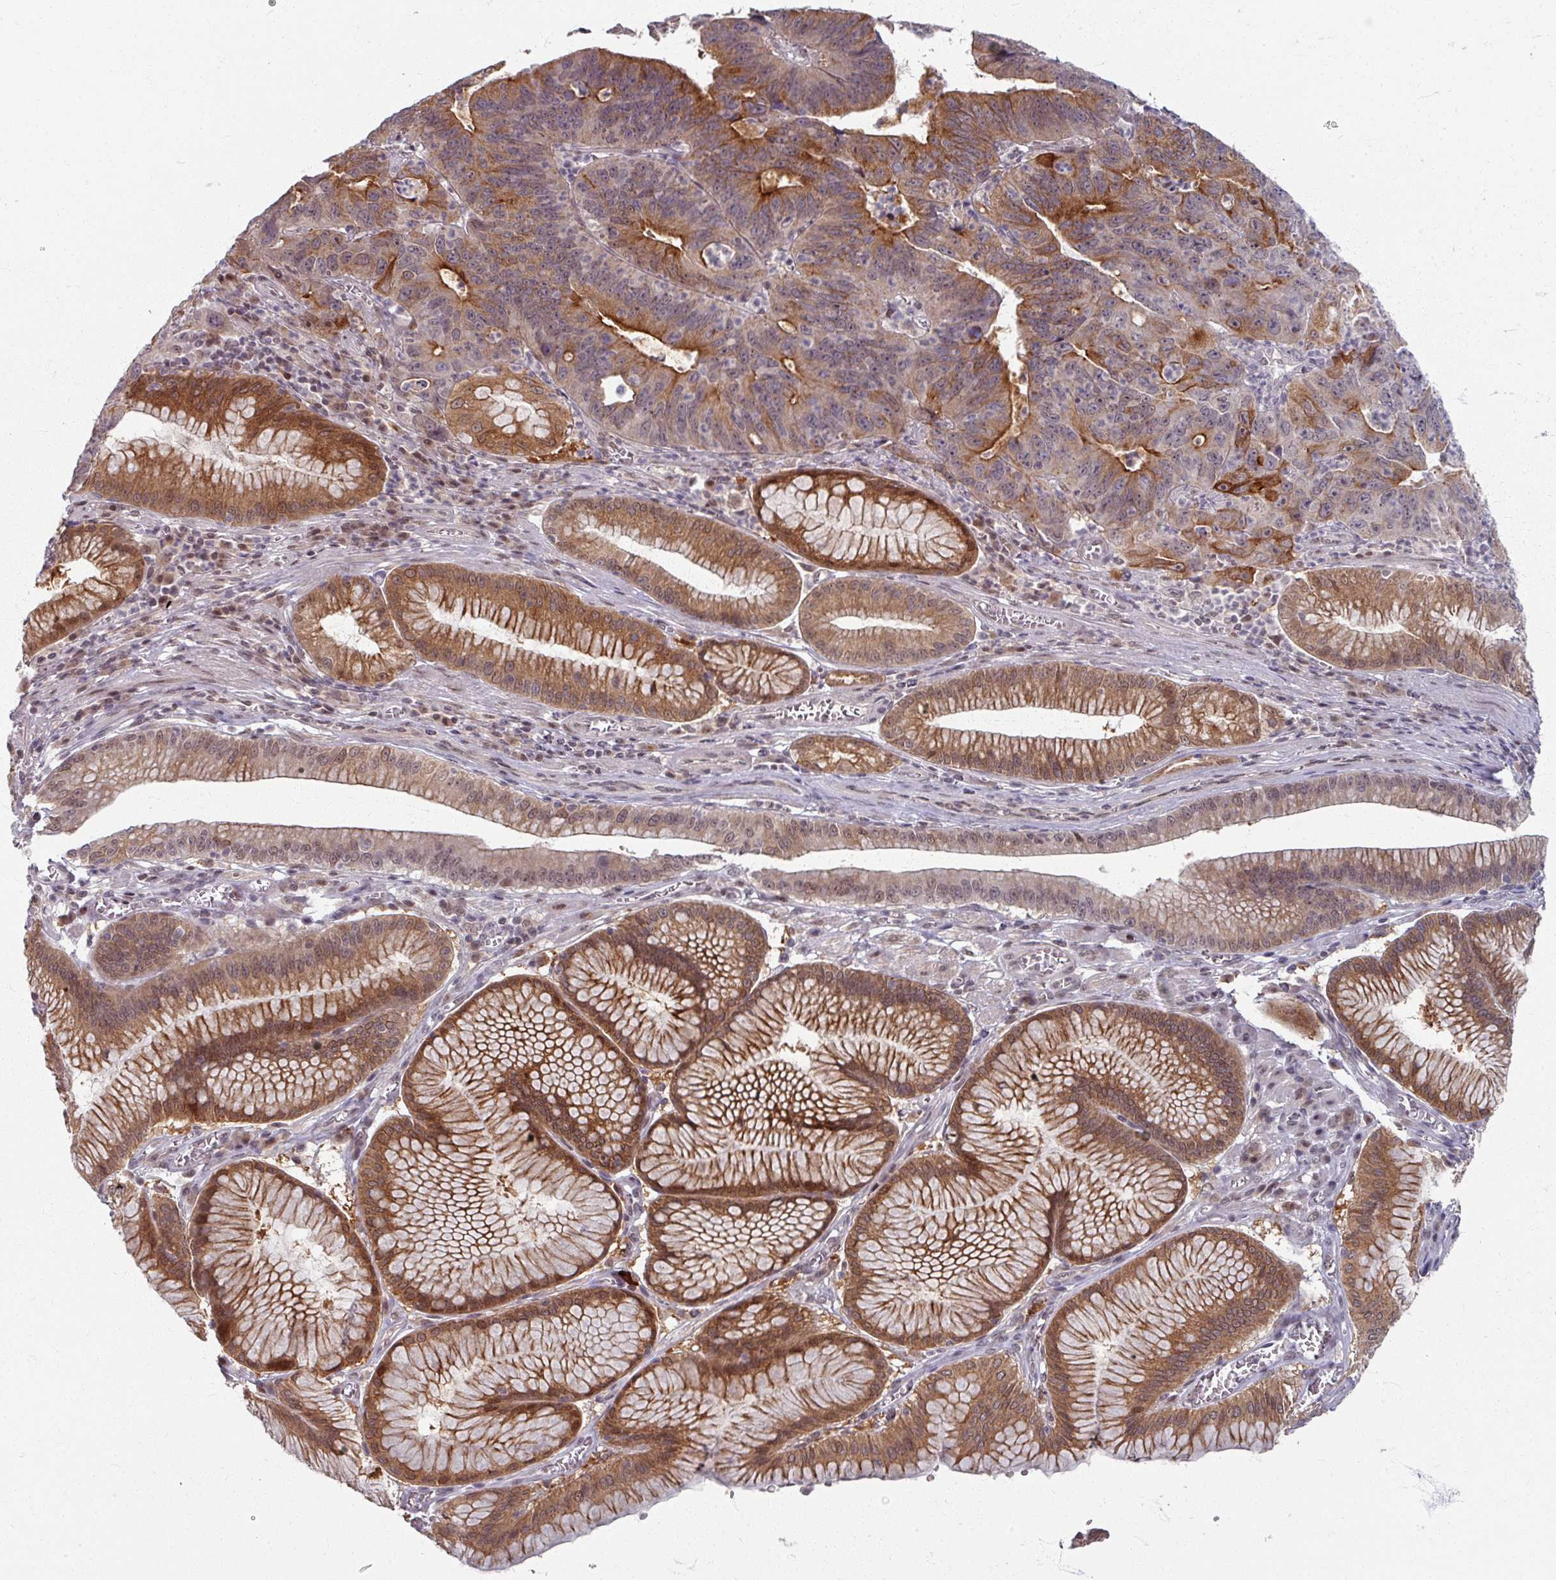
{"staining": {"intensity": "moderate", "quantity": ">75%", "location": "cytoplasmic/membranous,nuclear"}, "tissue": "stomach cancer", "cell_type": "Tumor cells", "image_type": "cancer", "snomed": [{"axis": "morphology", "description": "Adenocarcinoma, NOS"}, {"axis": "topography", "description": "Stomach"}], "caption": "Immunohistochemistry (DAB (3,3'-diaminobenzidine)) staining of human stomach adenocarcinoma shows moderate cytoplasmic/membranous and nuclear protein expression in about >75% of tumor cells.", "gene": "KLC3", "patient": {"sex": "male", "age": 59}}